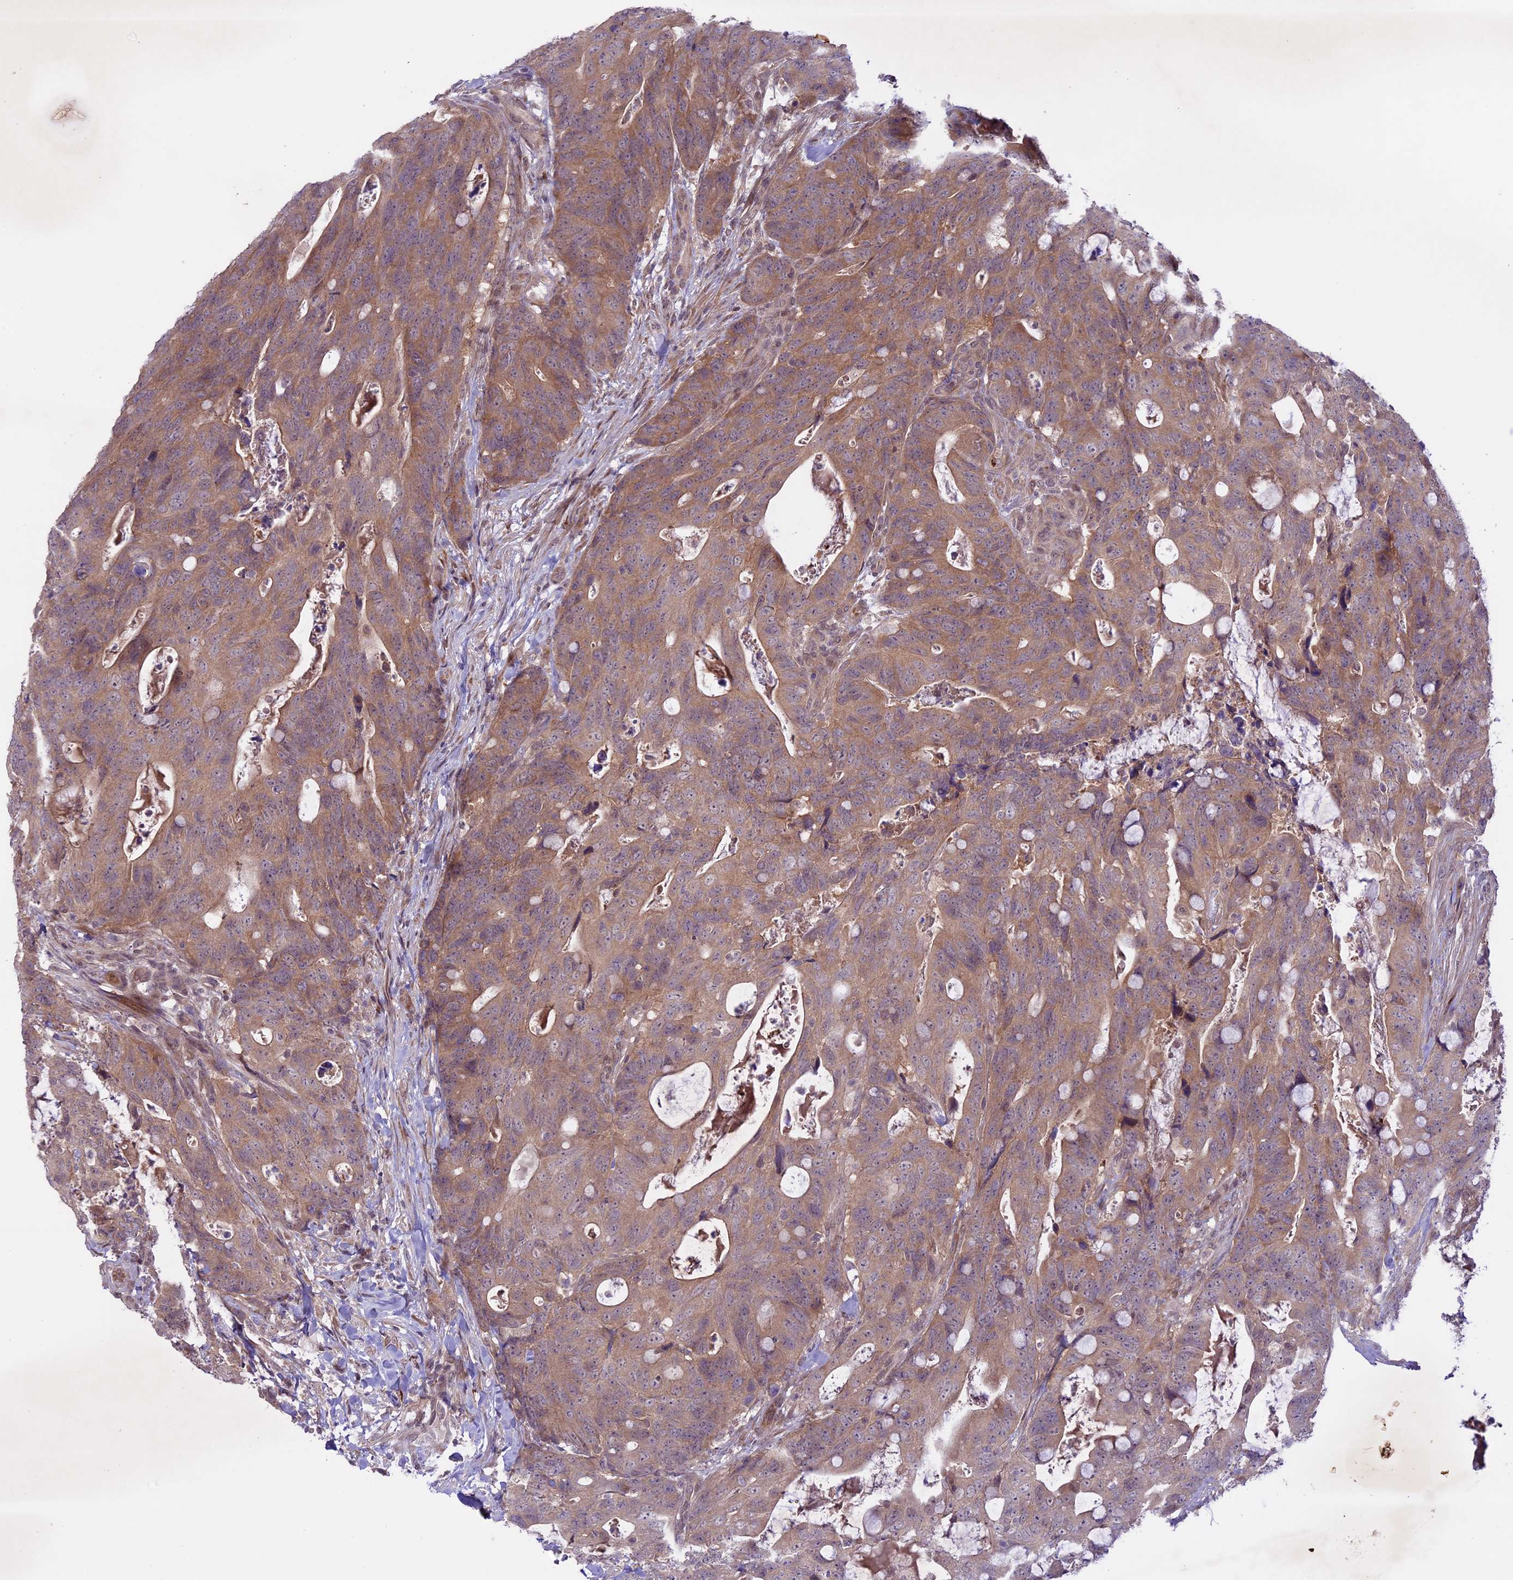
{"staining": {"intensity": "moderate", "quantity": ">75%", "location": "cytoplasmic/membranous"}, "tissue": "colorectal cancer", "cell_type": "Tumor cells", "image_type": "cancer", "snomed": [{"axis": "morphology", "description": "Adenocarcinoma, NOS"}, {"axis": "topography", "description": "Colon"}], "caption": "Human adenocarcinoma (colorectal) stained for a protein (brown) shows moderate cytoplasmic/membranous positive positivity in approximately >75% of tumor cells.", "gene": "SPRED1", "patient": {"sex": "female", "age": 82}}